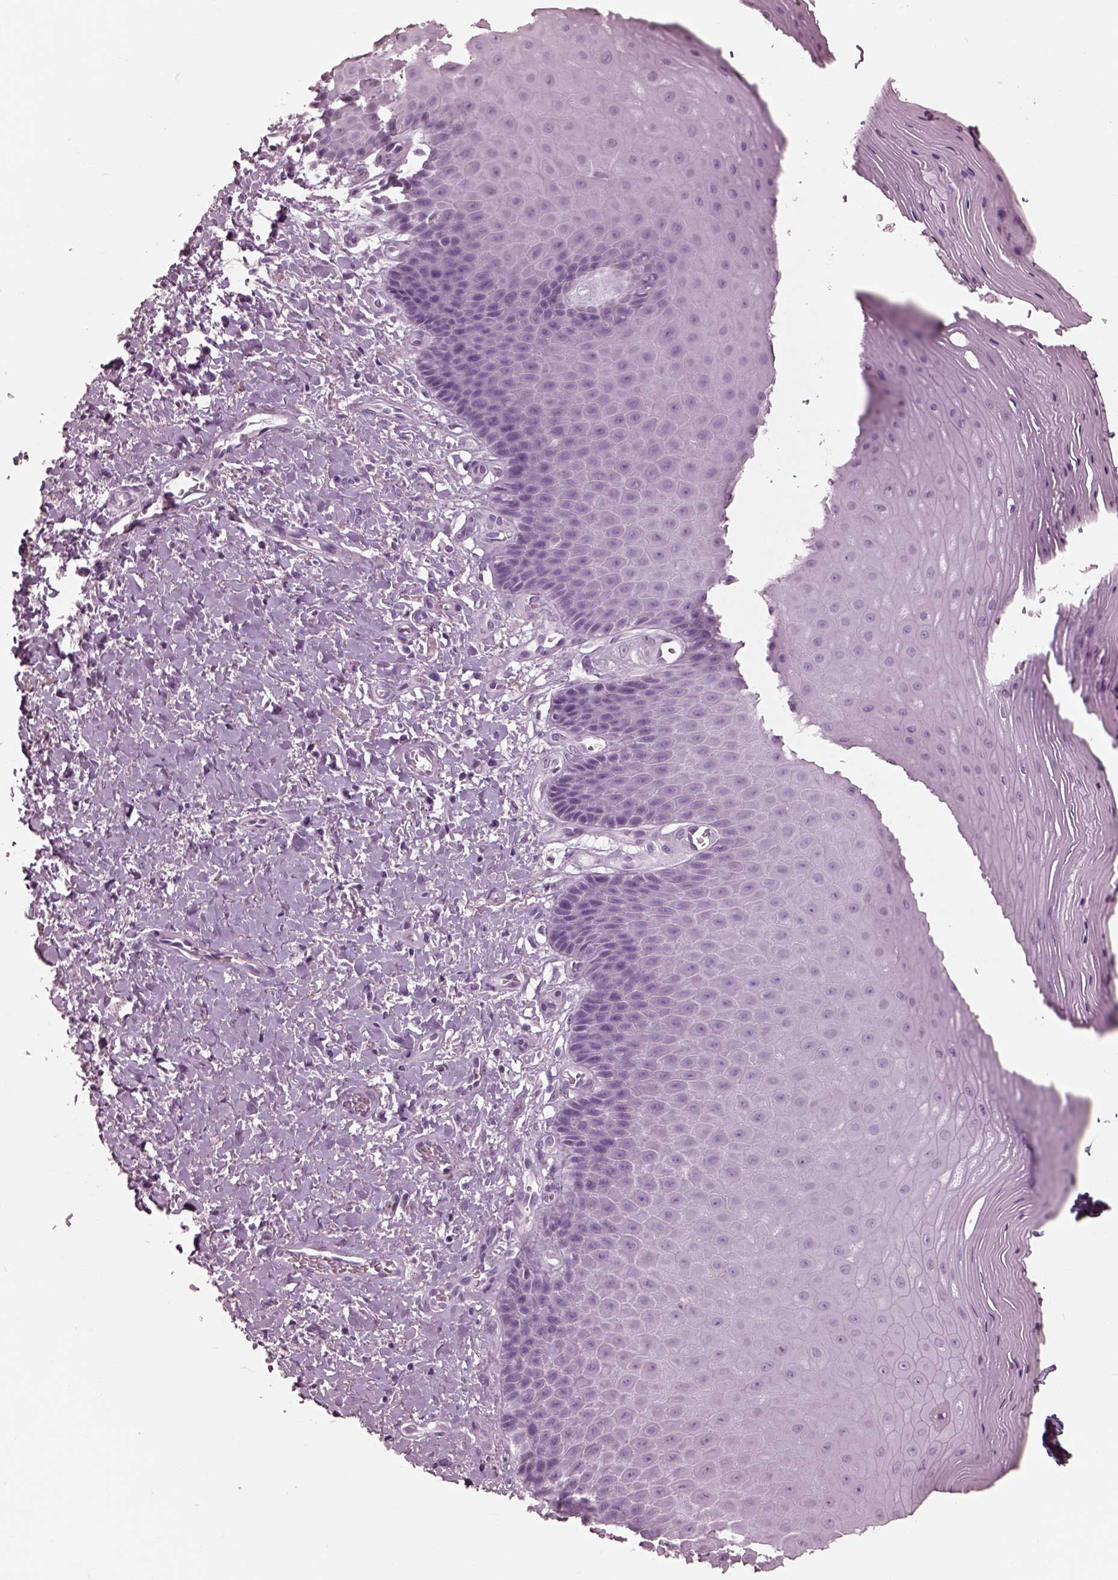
{"staining": {"intensity": "negative", "quantity": "none", "location": "none"}, "tissue": "vagina", "cell_type": "Squamous epithelial cells", "image_type": "normal", "snomed": [{"axis": "morphology", "description": "Normal tissue, NOS"}, {"axis": "topography", "description": "Vagina"}], "caption": "The micrograph exhibits no significant staining in squamous epithelial cells of vagina.", "gene": "KRTAP24", "patient": {"sex": "female", "age": 83}}